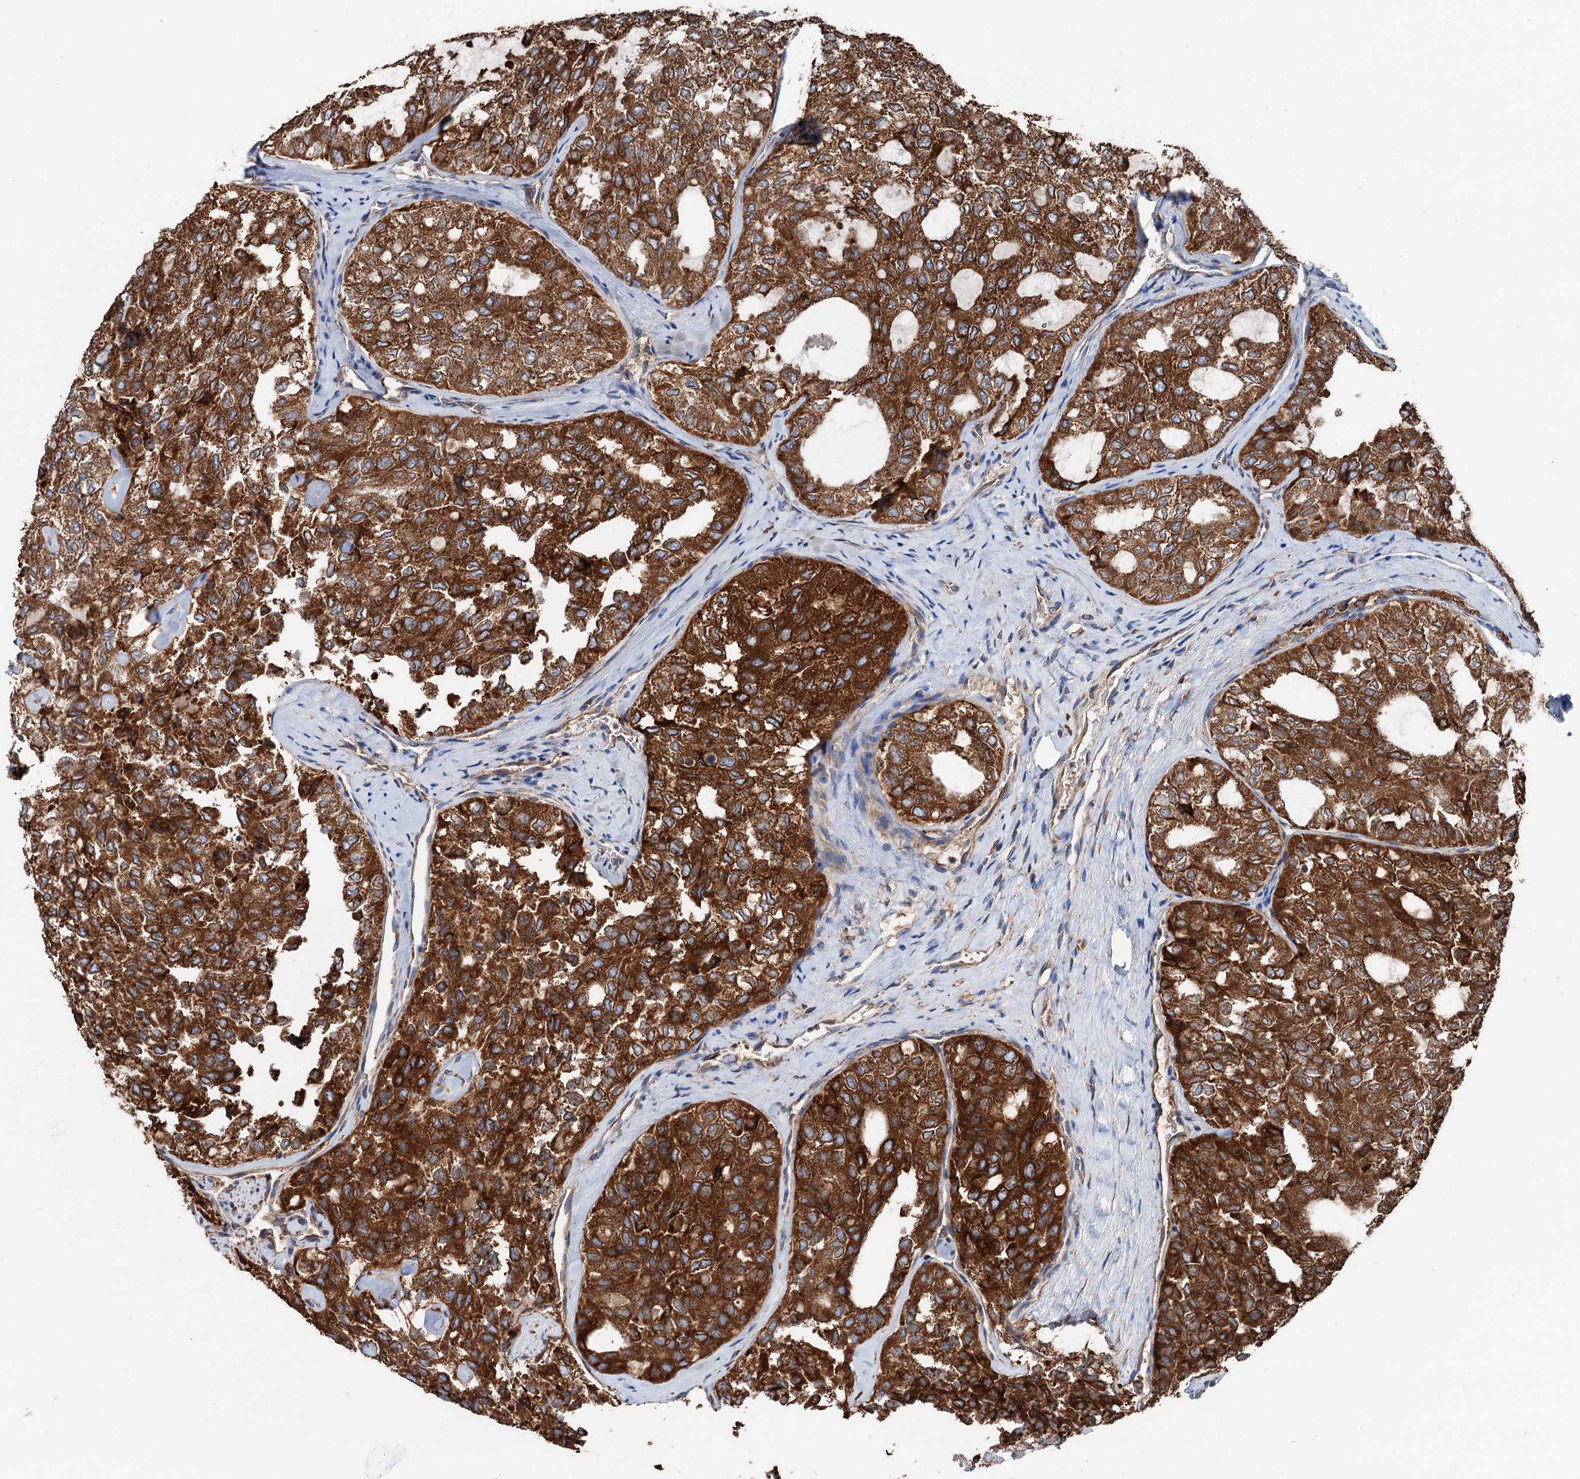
{"staining": {"intensity": "strong", "quantity": ">75%", "location": "cytoplasmic/membranous"}, "tissue": "thyroid cancer", "cell_type": "Tumor cells", "image_type": "cancer", "snomed": [{"axis": "morphology", "description": "Follicular adenoma carcinoma, NOS"}, {"axis": "topography", "description": "Thyroid gland"}], "caption": "Strong cytoplasmic/membranous positivity is seen in about >75% of tumor cells in thyroid follicular adenoma carcinoma.", "gene": "ERP29", "patient": {"sex": "male", "age": 75}}